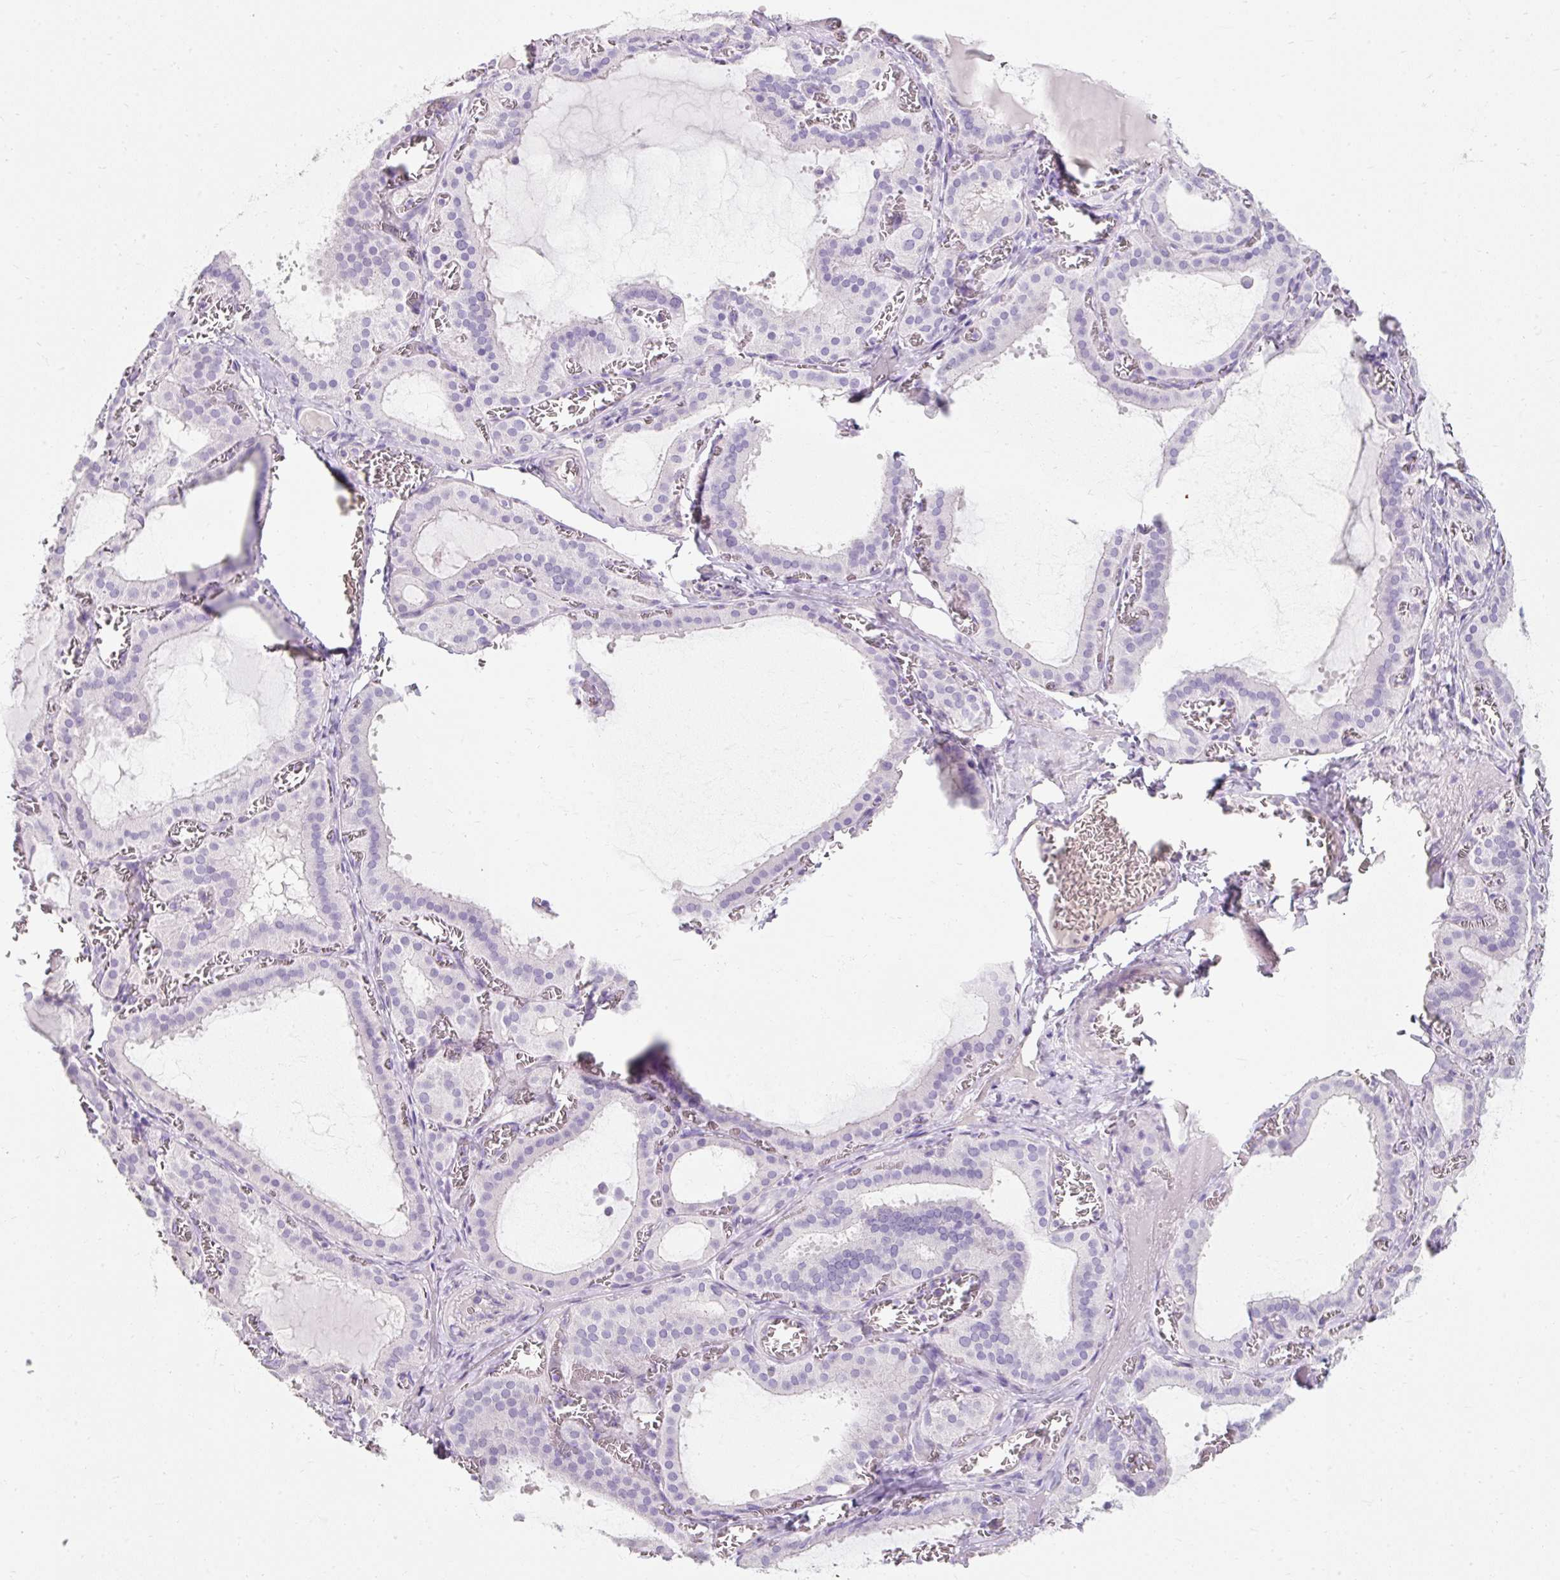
{"staining": {"intensity": "negative", "quantity": "none", "location": "none"}, "tissue": "thyroid gland", "cell_type": "Glandular cells", "image_type": "normal", "snomed": [{"axis": "morphology", "description": "Normal tissue, NOS"}, {"axis": "topography", "description": "Thyroid gland"}], "caption": "The histopathology image shows no staining of glandular cells in unremarkable thyroid gland.", "gene": "TMEM213", "patient": {"sex": "female", "age": 30}}